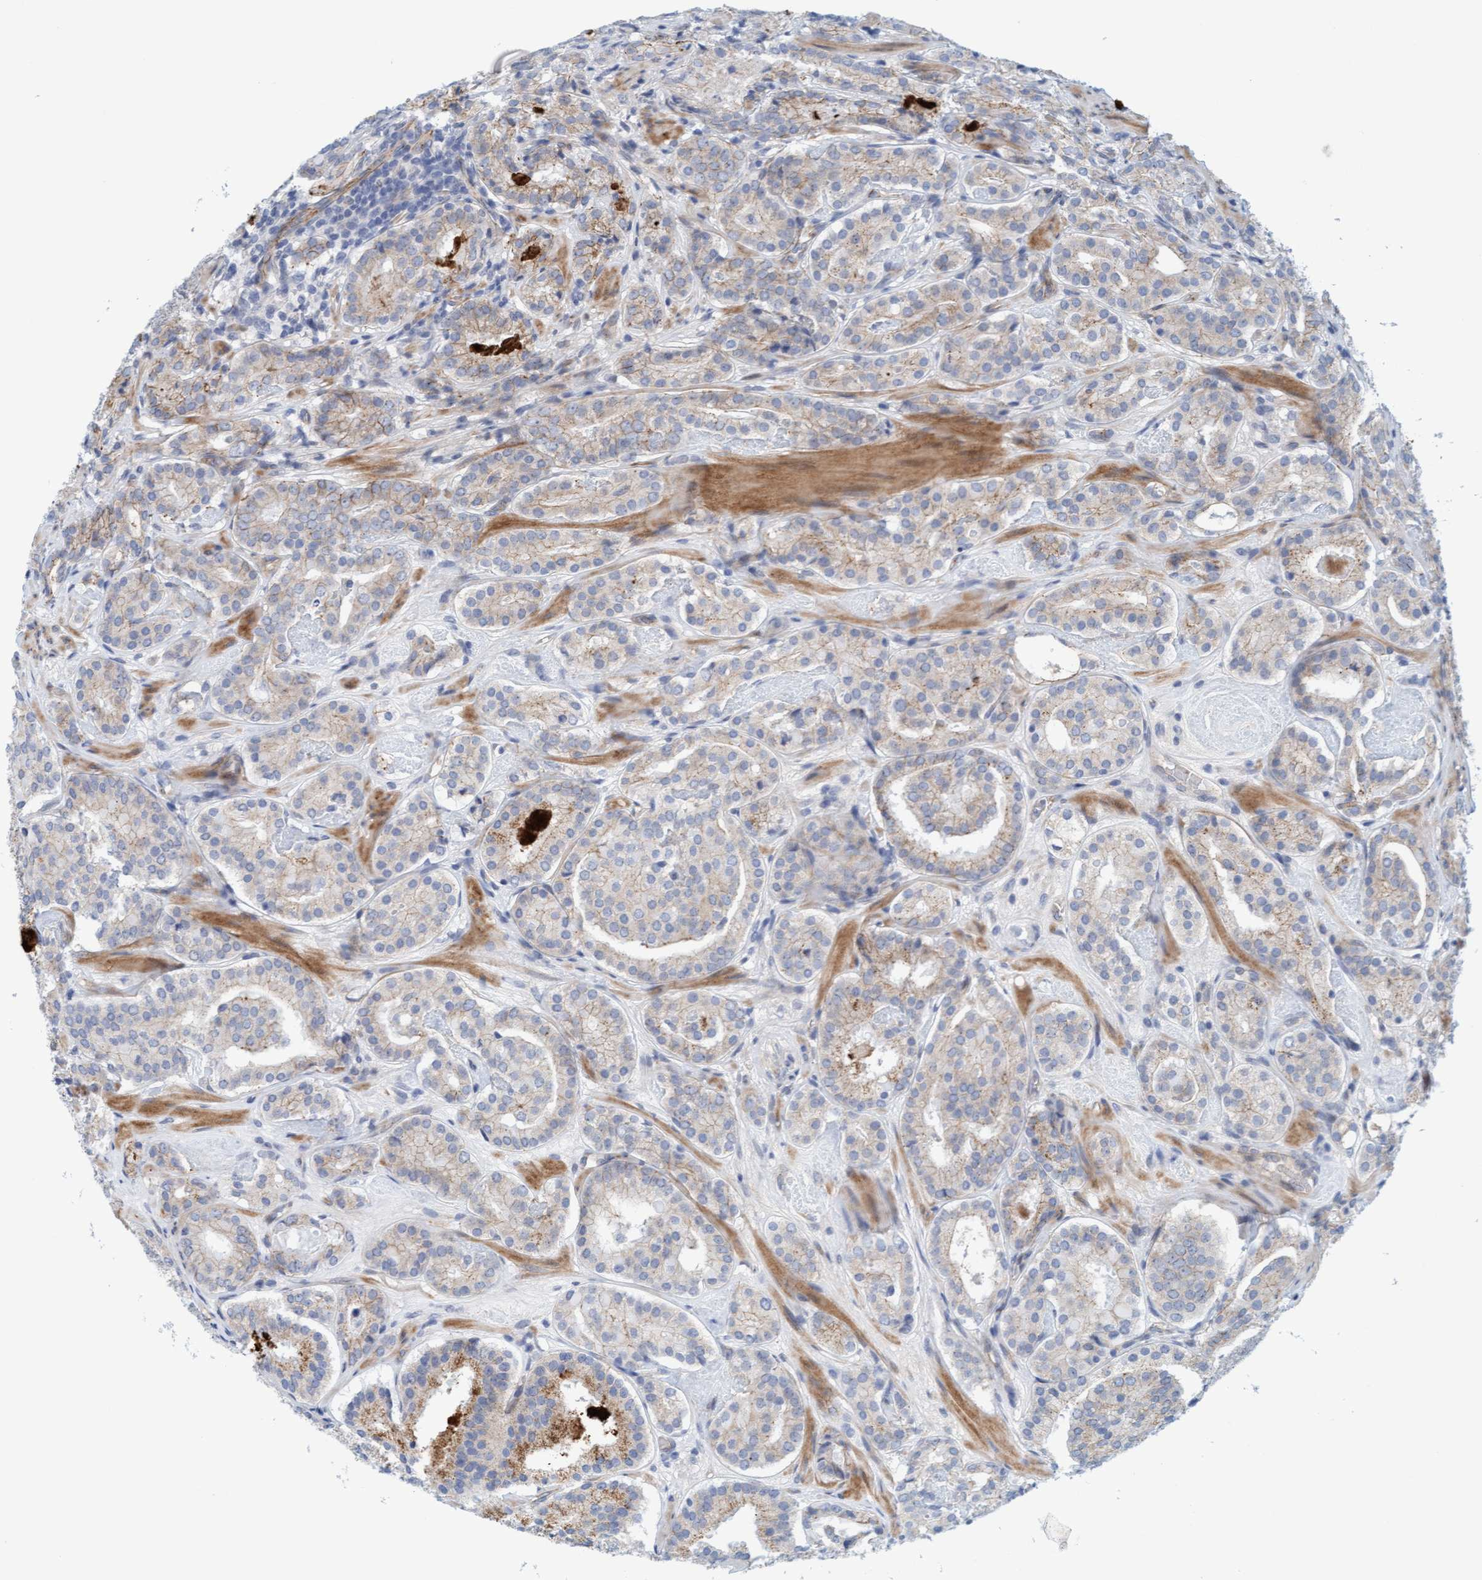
{"staining": {"intensity": "weak", "quantity": "25%-75%", "location": "cytoplasmic/membranous"}, "tissue": "prostate cancer", "cell_type": "Tumor cells", "image_type": "cancer", "snomed": [{"axis": "morphology", "description": "Adenocarcinoma, Low grade"}, {"axis": "topography", "description": "Prostate"}], "caption": "Immunohistochemistry photomicrograph of human prostate cancer (low-grade adenocarcinoma) stained for a protein (brown), which demonstrates low levels of weak cytoplasmic/membranous expression in approximately 25%-75% of tumor cells.", "gene": "KRBA2", "patient": {"sex": "male", "age": 69}}